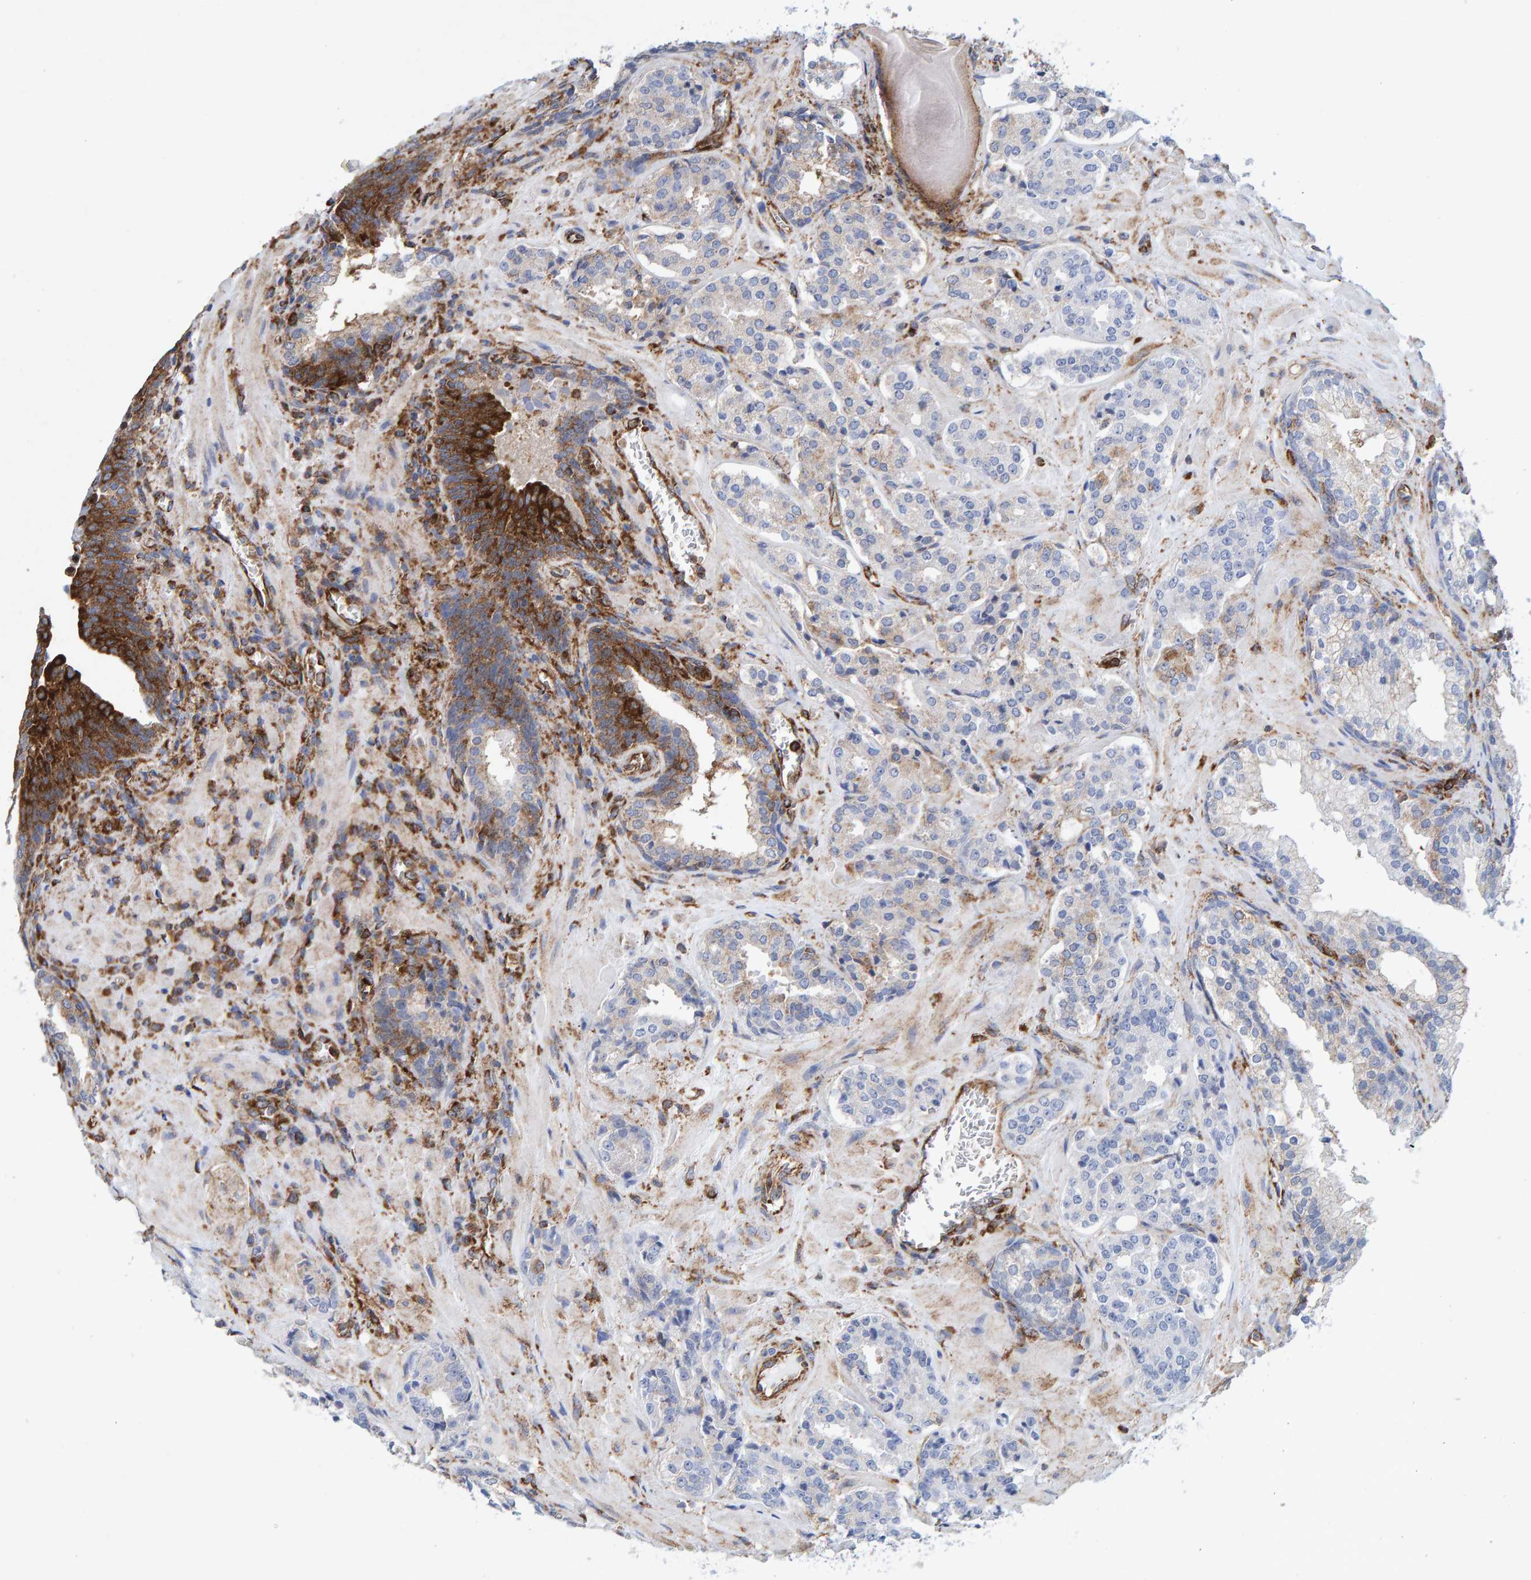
{"staining": {"intensity": "negative", "quantity": "none", "location": "none"}, "tissue": "prostate cancer", "cell_type": "Tumor cells", "image_type": "cancer", "snomed": [{"axis": "morphology", "description": "Adenocarcinoma, High grade"}, {"axis": "topography", "description": "Prostate"}], "caption": "The micrograph displays no staining of tumor cells in prostate adenocarcinoma (high-grade). Brightfield microscopy of immunohistochemistry stained with DAB (3,3'-diaminobenzidine) (brown) and hematoxylin (blue), captured at high magnification.", "gene": "MVP", "patient": {"sex": "male", "age": 60}}